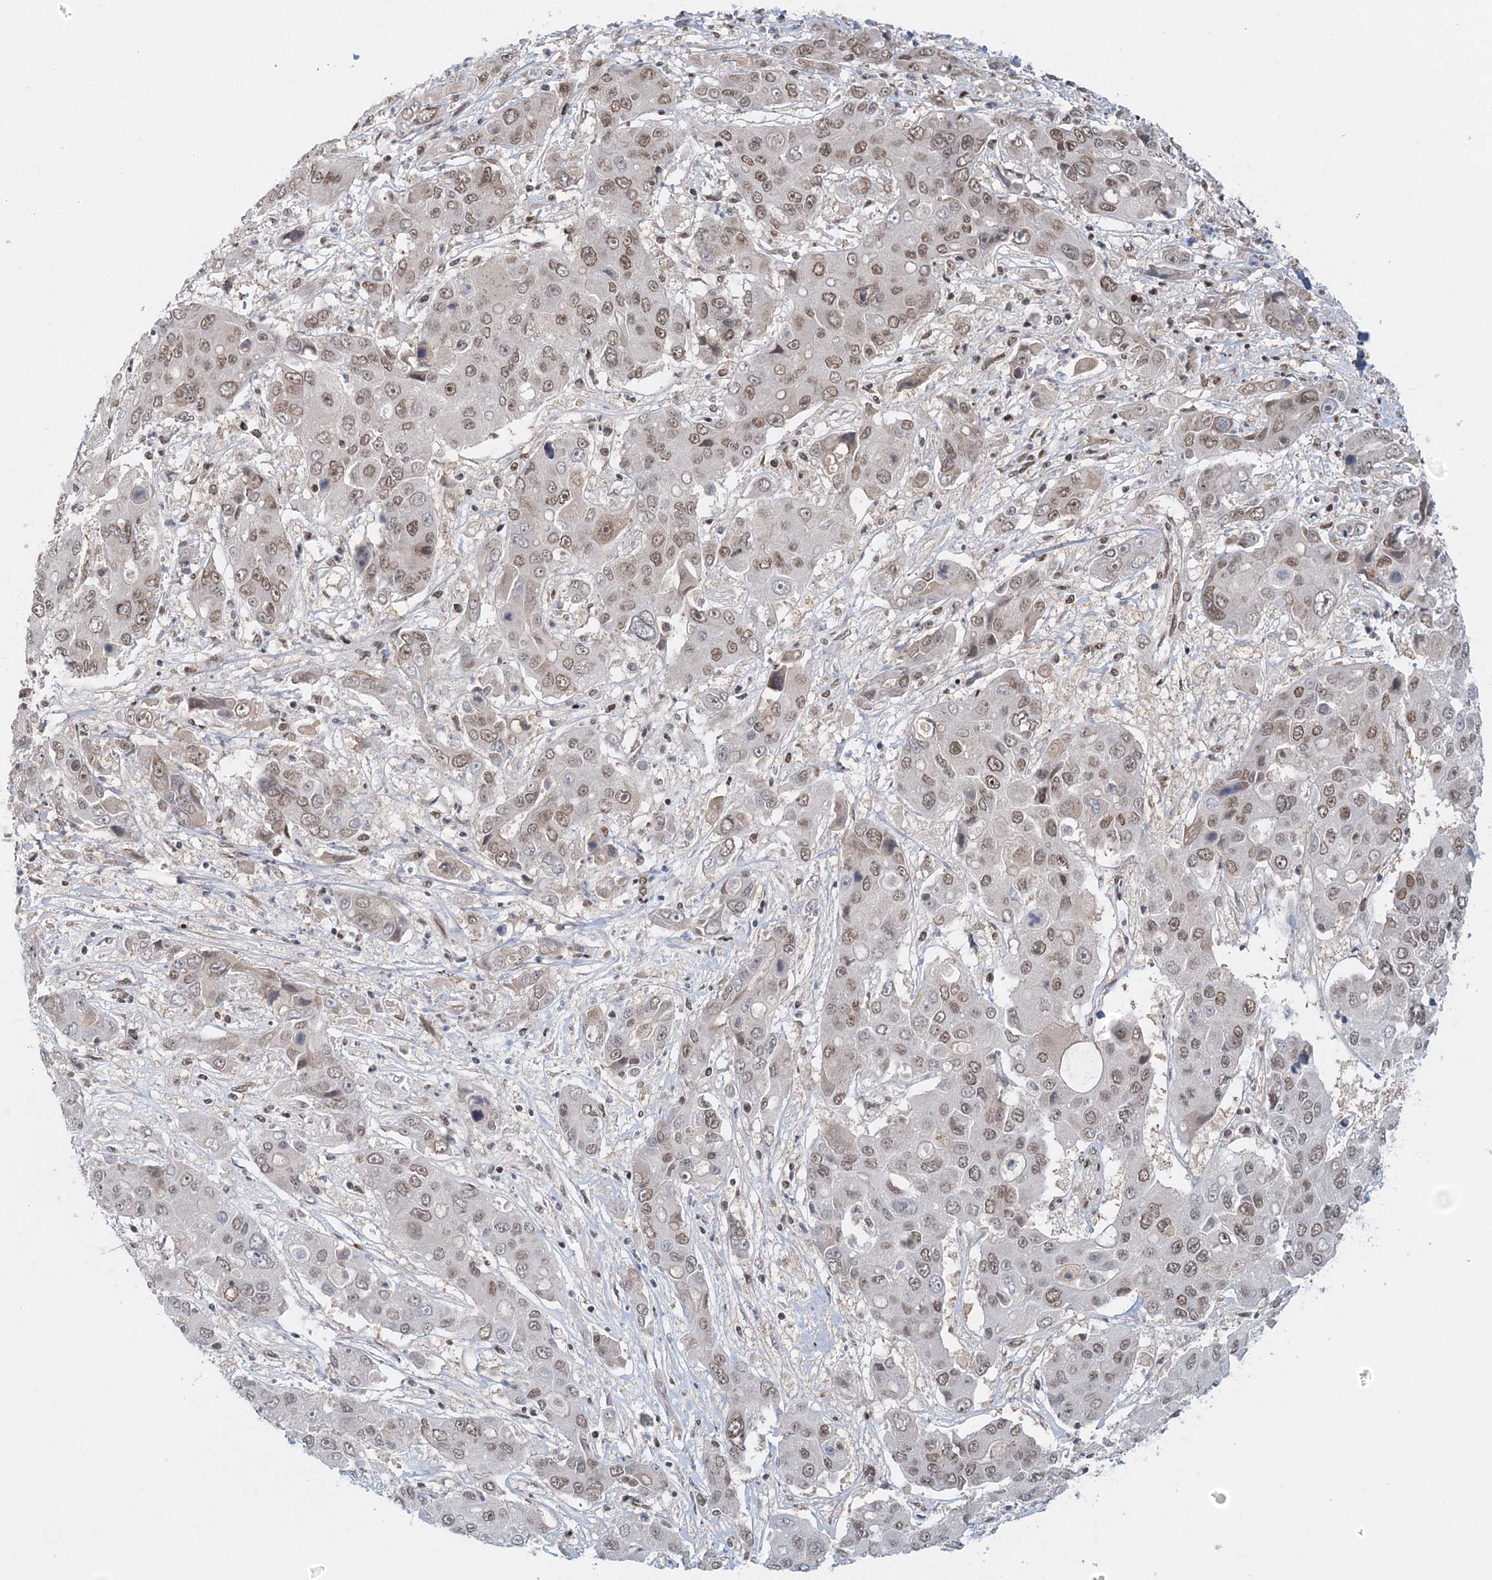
{"staining": {"intensity": "moderate", "quantity": "25%-75%", "location": "nuclear"}, "tissue": "liver cancer", "cell_type": "Tumor cells", "image_type": "cancer", "snomed": [{"axis": "morphology", "description": "Cholangiocarcinoma"}, {"axis": "topography", "description": "Liver"}], "caption": "Cholangiocarcinoma (liver) stained with a brown dye shows moderate nuclear positive expression in about 25%-75% of tumor cells.", "gene": "NOA1", "patient": {"sex": "male", "age": 67}}